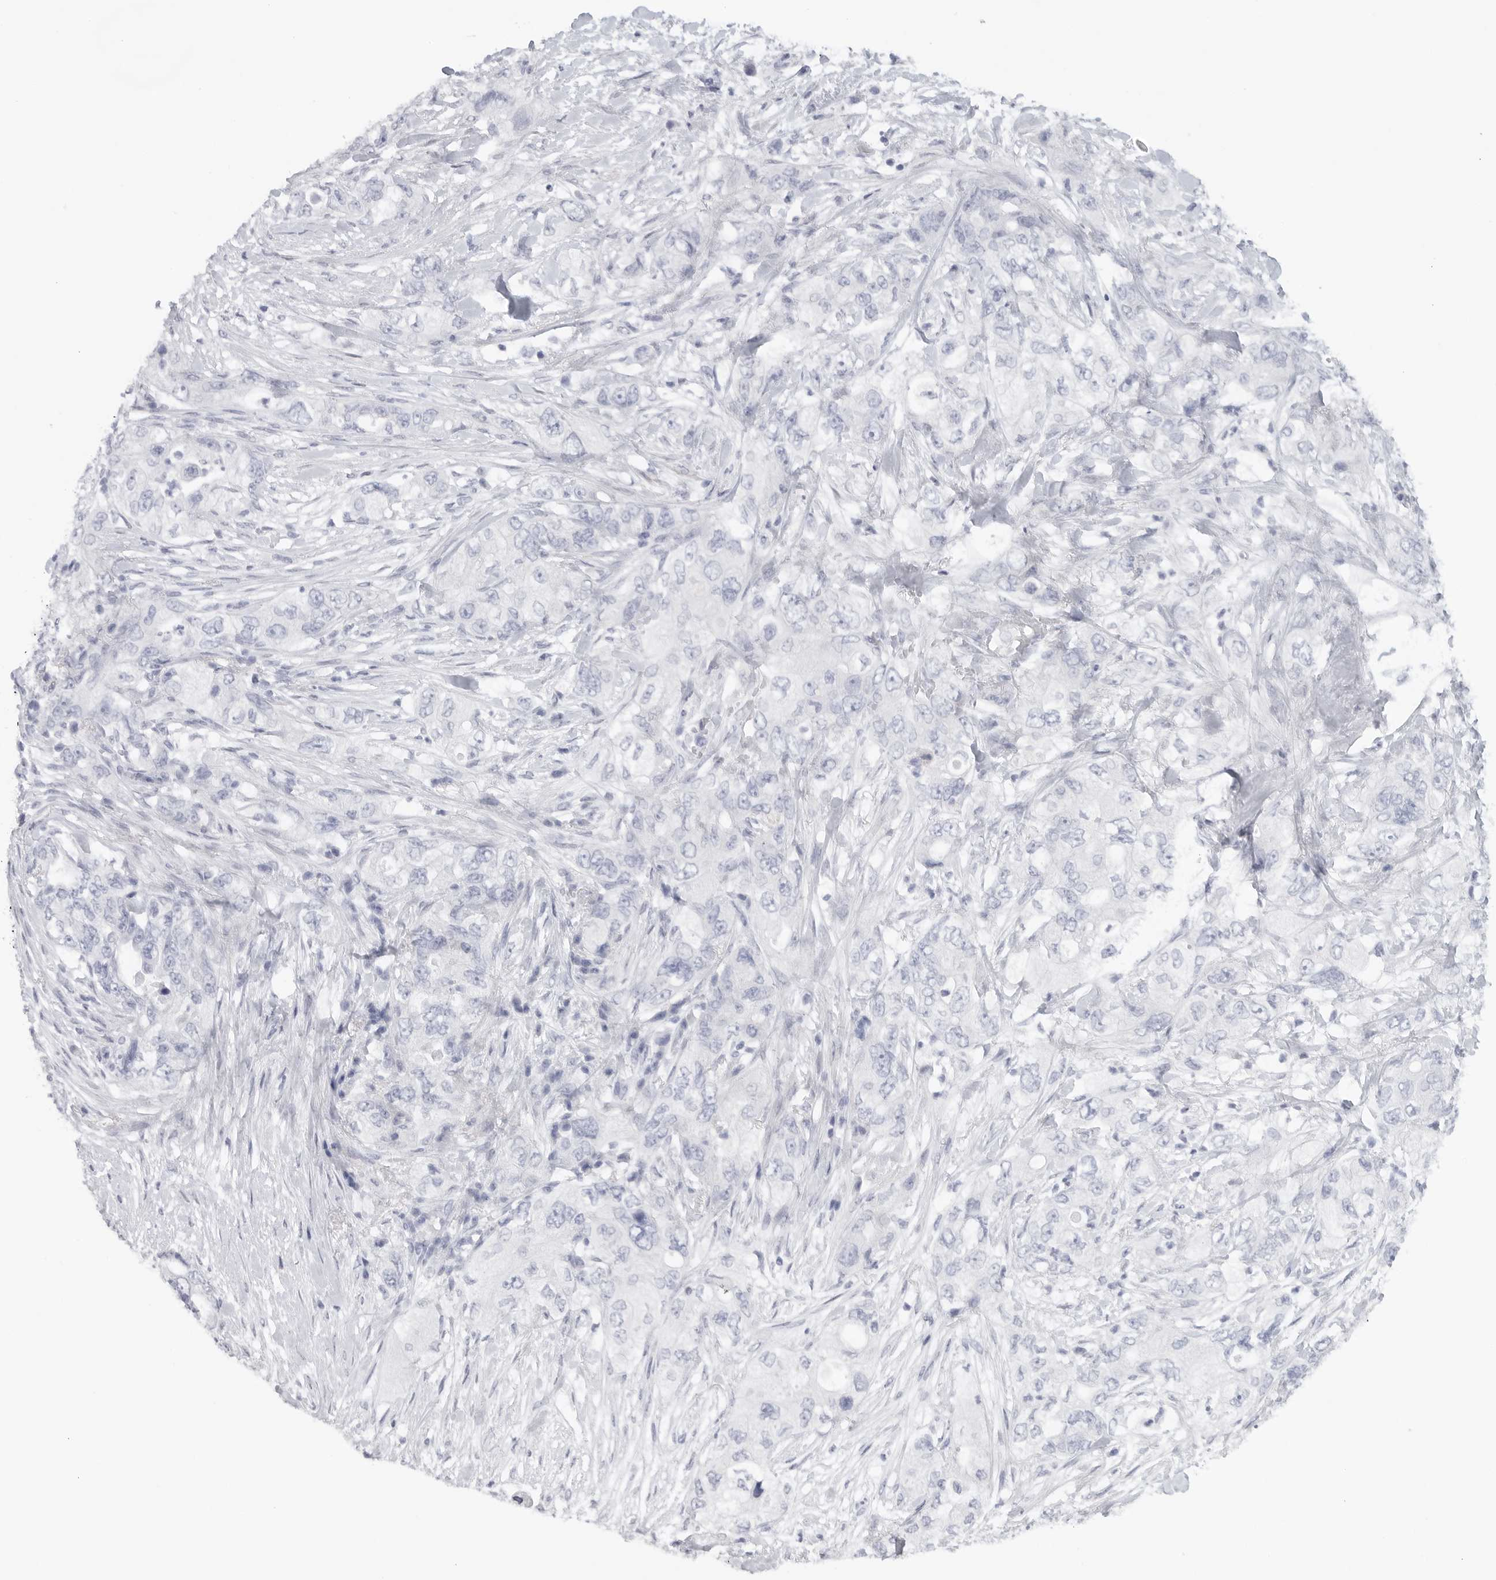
{"staining": {"intensity": "negative", "quantity": "none", "location": "none"}, "tissue": "pancreatic cancer", "cell_type": "Tumor cells", "image_type": "cancer", "snomed": [{"axis": "morphology", "description": "Adenocarcinoma, NOS"}, {"axis": "topography", "description": "Pancreas"}], "caption": "This image is of pancreatic adenocarcinoma stained with IHC to label a protein in brown with the nuclei are counter-stained blue. There is no positivity in tumor cells. (Brightfield microscopy of DAB (3,3'-diaminobenzidine) immunohistochemistry at high magnification).", "gene": "TNR", "patient": {"sex": "female", "age": 73}}